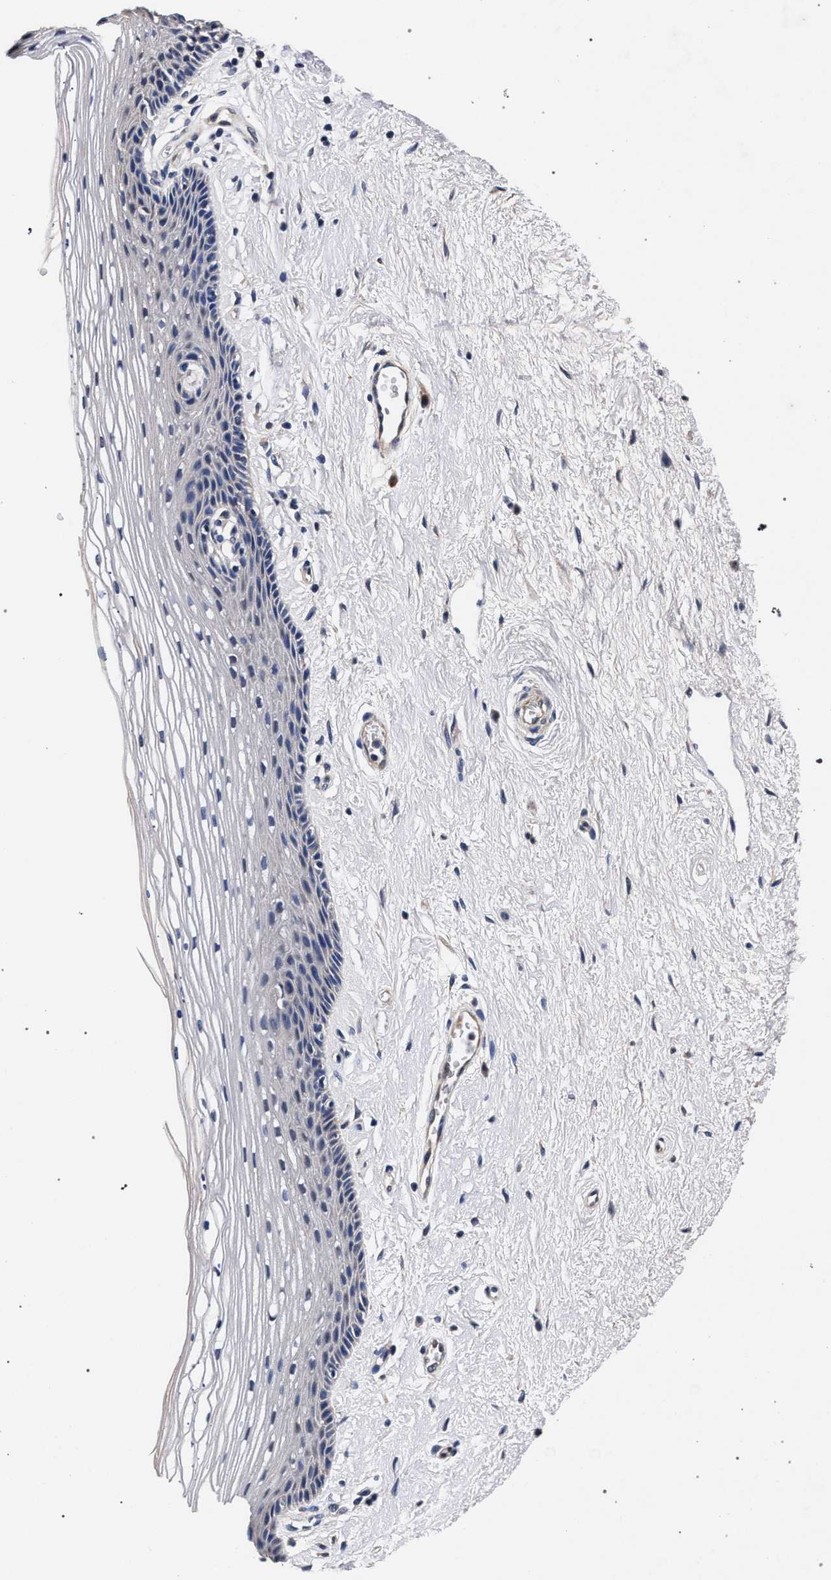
{"staining": {"intensity": "negative", "quantity": "none", "location": "none"}, "tissue": "vagina", "cell_type": "Squamous epithelial cells", "image_type": "normal", "snomed": [{"axis": "morphology", "description": "Normal tissue, NOS"}, {"axis": "topography", "description": "Vagina"}], "caption": "Immunohistochemical staining of unremarkable vagina exhibits no significant expression in squamous epithelial cells.", "gene": "CFAP95", "patient": {"sex": "female", "age": 46}}